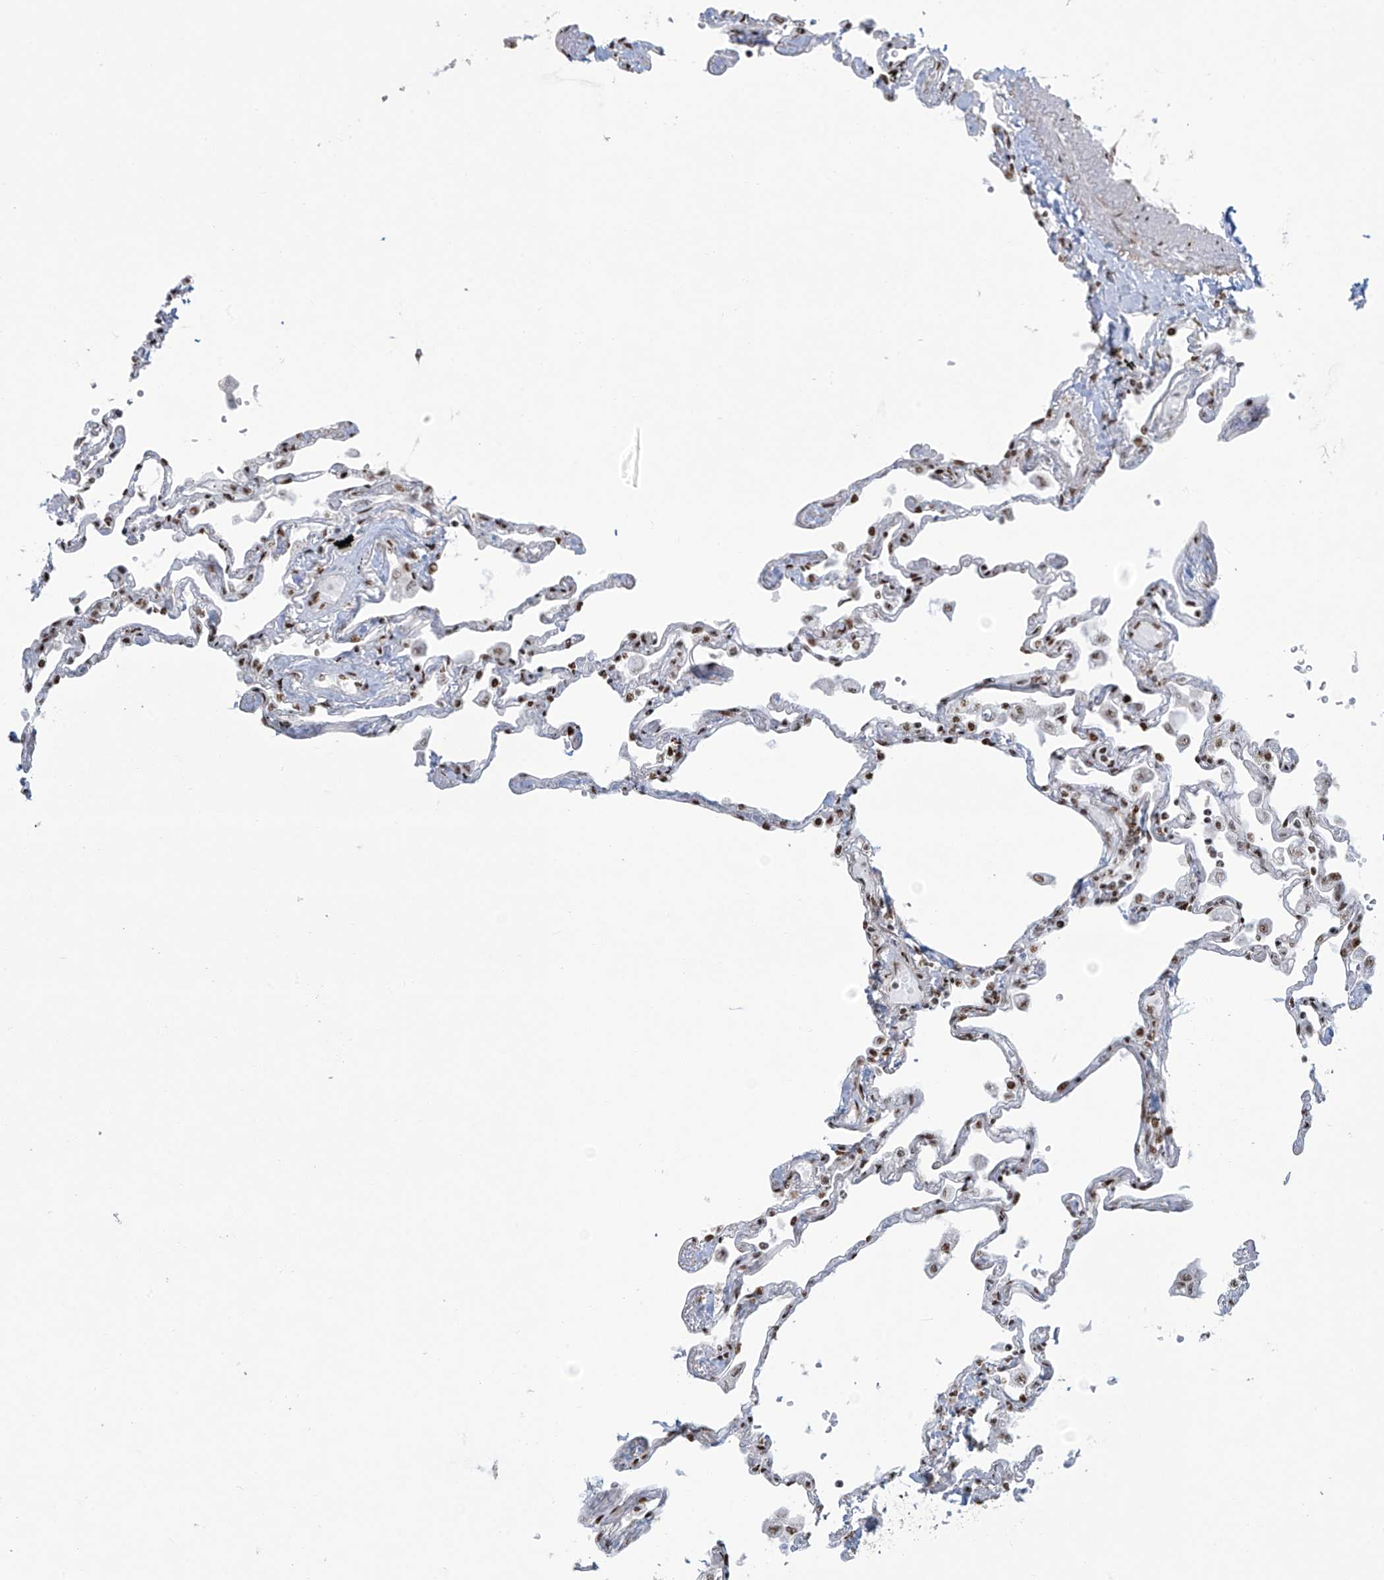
{"staining": {"intensity": "moderate", "quantity": ">75%", "location": "nuclear"}, "tissue": "lung", "cell_type": "Alveolar cells", "image_type": "normal", "snomed": [{"axis": "morphology", "description": "Normal tissue, NOS"}, {"axis": "topography", "description": "Lung"}], "caption": "An image showing moderate nuclear expression in approximately >75% of alveolar cells in normal lung, as visualized by brown immunohistochemical staining.", "gene": "MS4A6A", "patient": {"sex": "female", "age": 67}}